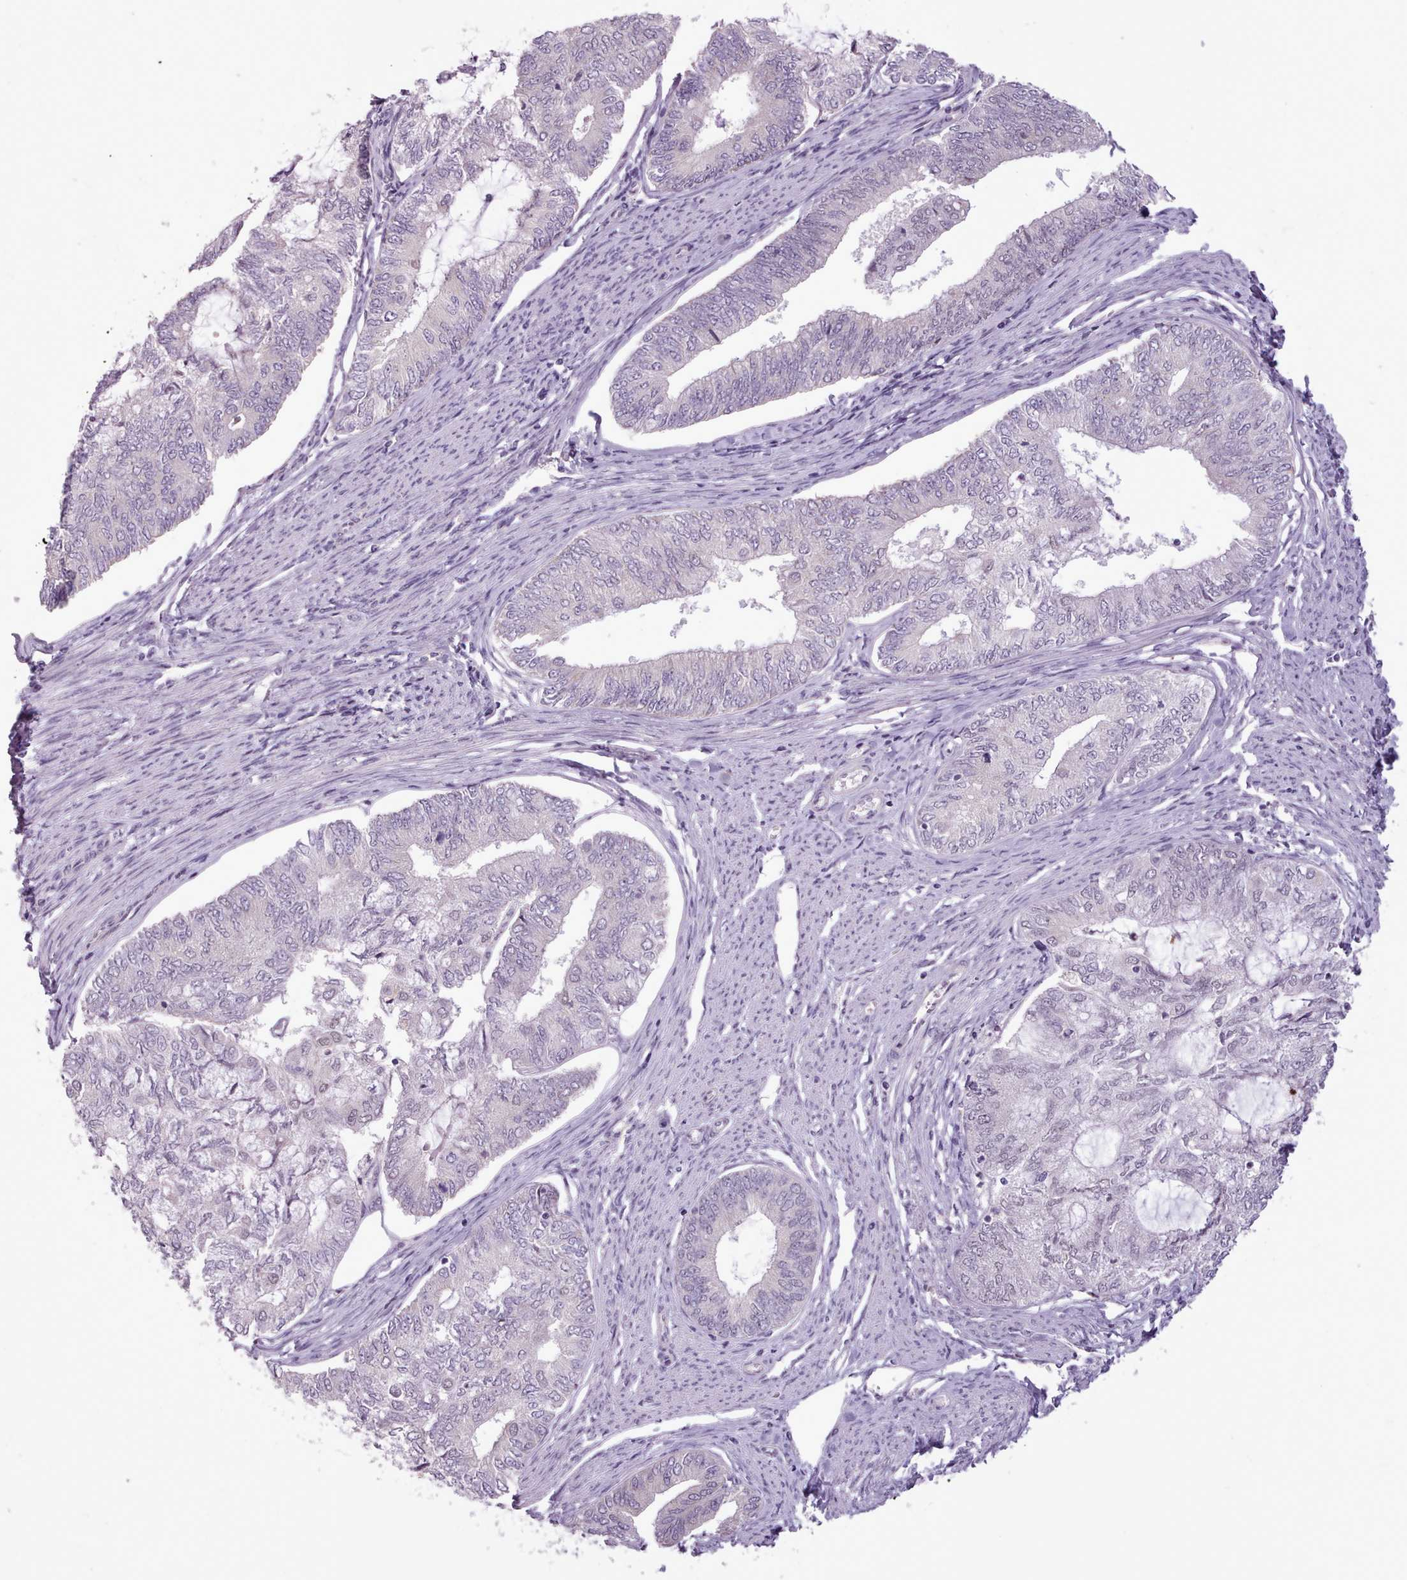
{"staining": {"intensity": "negative", "quantity": "none", "location": "none"}, "tissue": "endometrial cancer", "cell_type": "Tumor cells", "image_type": "cancer", "snomed": [{"axis": "morphology", "description": "Adenocarcinoma, NOS"}, {"axis": "topography", "description": "Endometrium"}], "caption": "Human endometrial cancer (adenocarcinoma) stained for a protein using IHC displays no staining in tumor cells.", "gene": "SLURP1", "patient": {"sex": "female", "age": 68}}